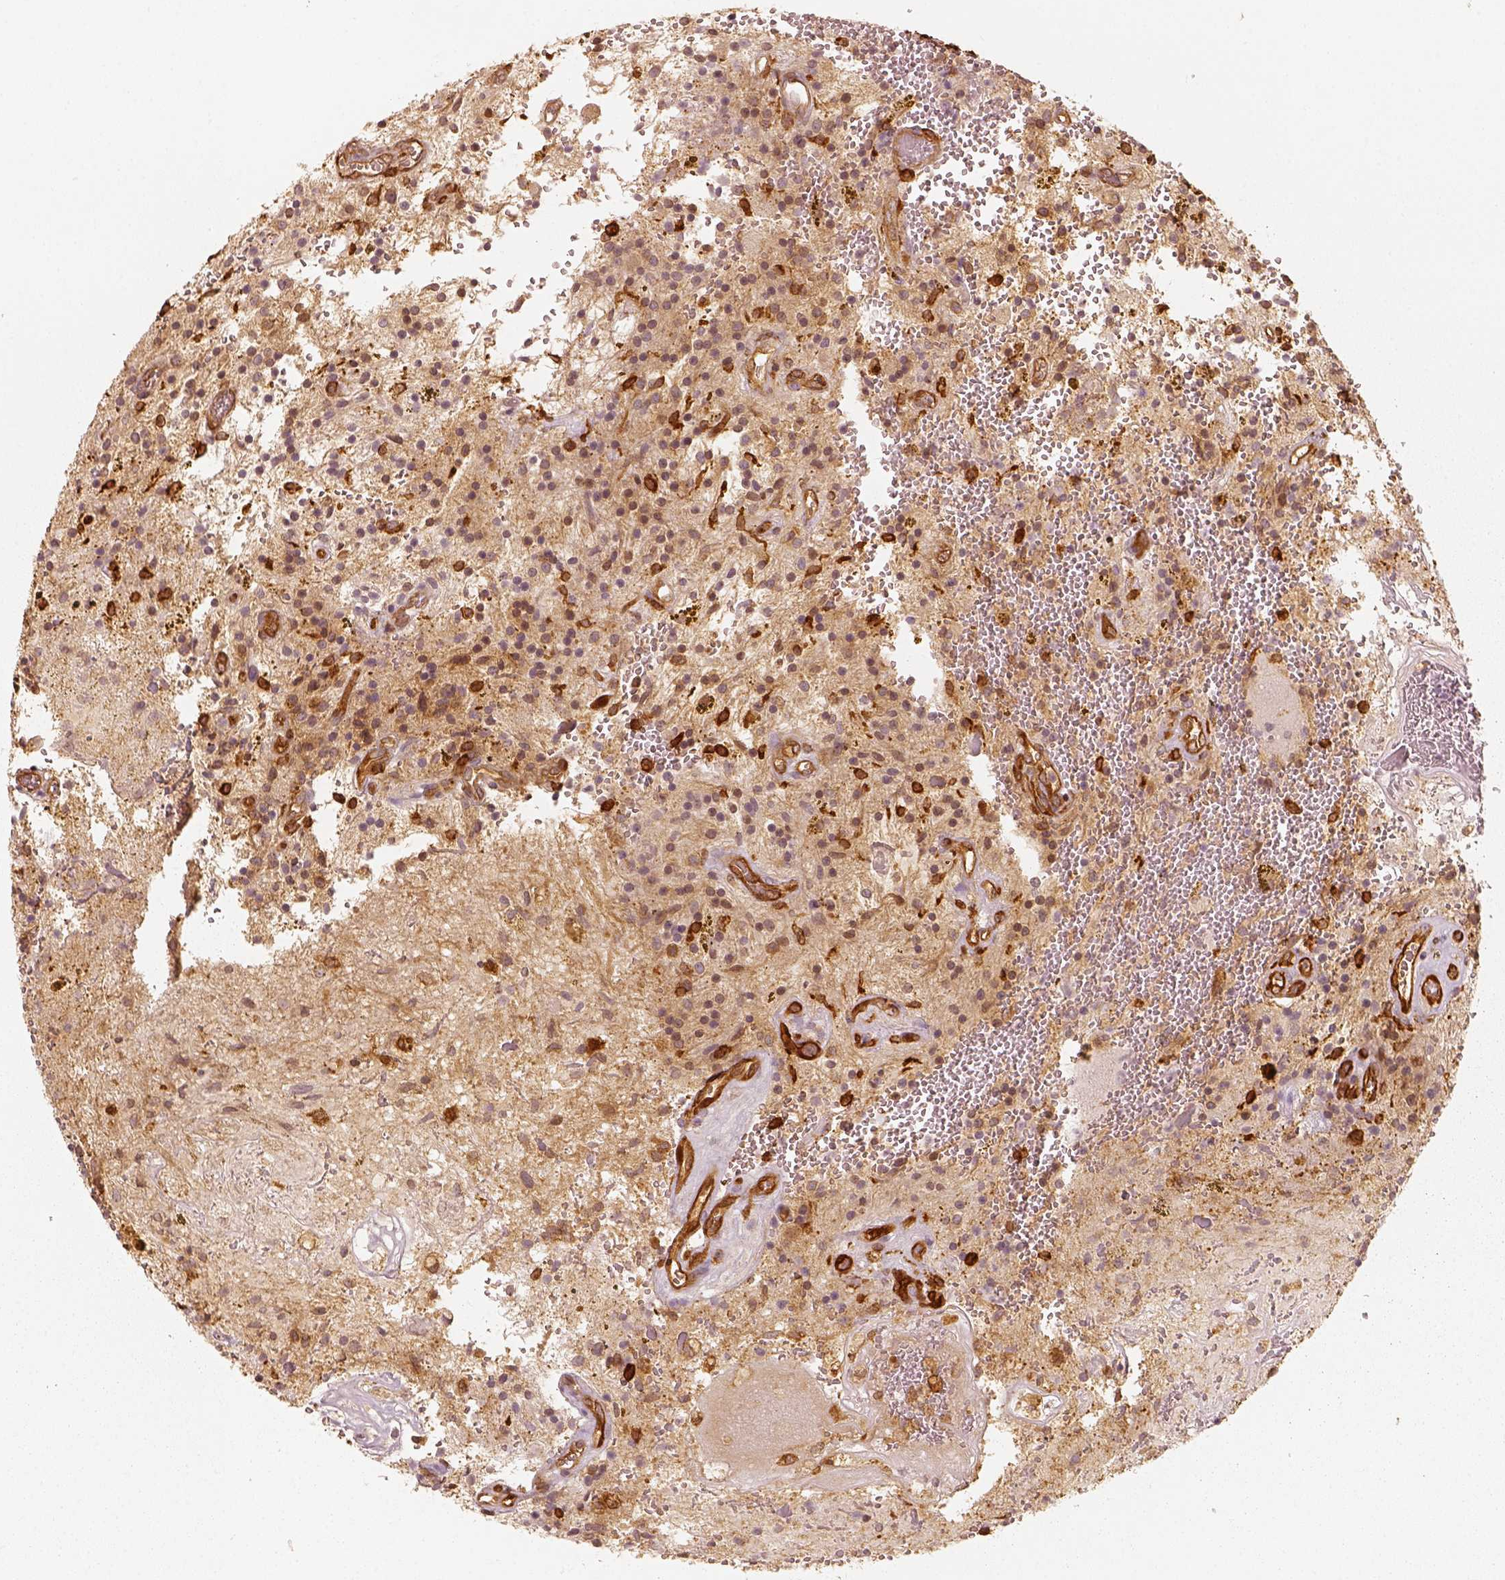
{"staining": {"intensity": "moderate", "quantity": ">75%", "location": "cytoplasmic/membranous"}, "tissue": "glioma", "cell_type": "Tumor cells", "image_type": "cancer", "snomed": [{"axis": "morphology", "description": "Glioma, malignant, Low grade"}, {"axis": "topography", "description": "Cerebellum"}], "caption": "Immunohistochemical staining of low-grade glioma (malignant) exhibits moderate cytoplasmic/membranous protein expression in approximately >75% of tumor cells.", "gene": "FSCN1", "patient": {"sex": "female", "age": 14}}